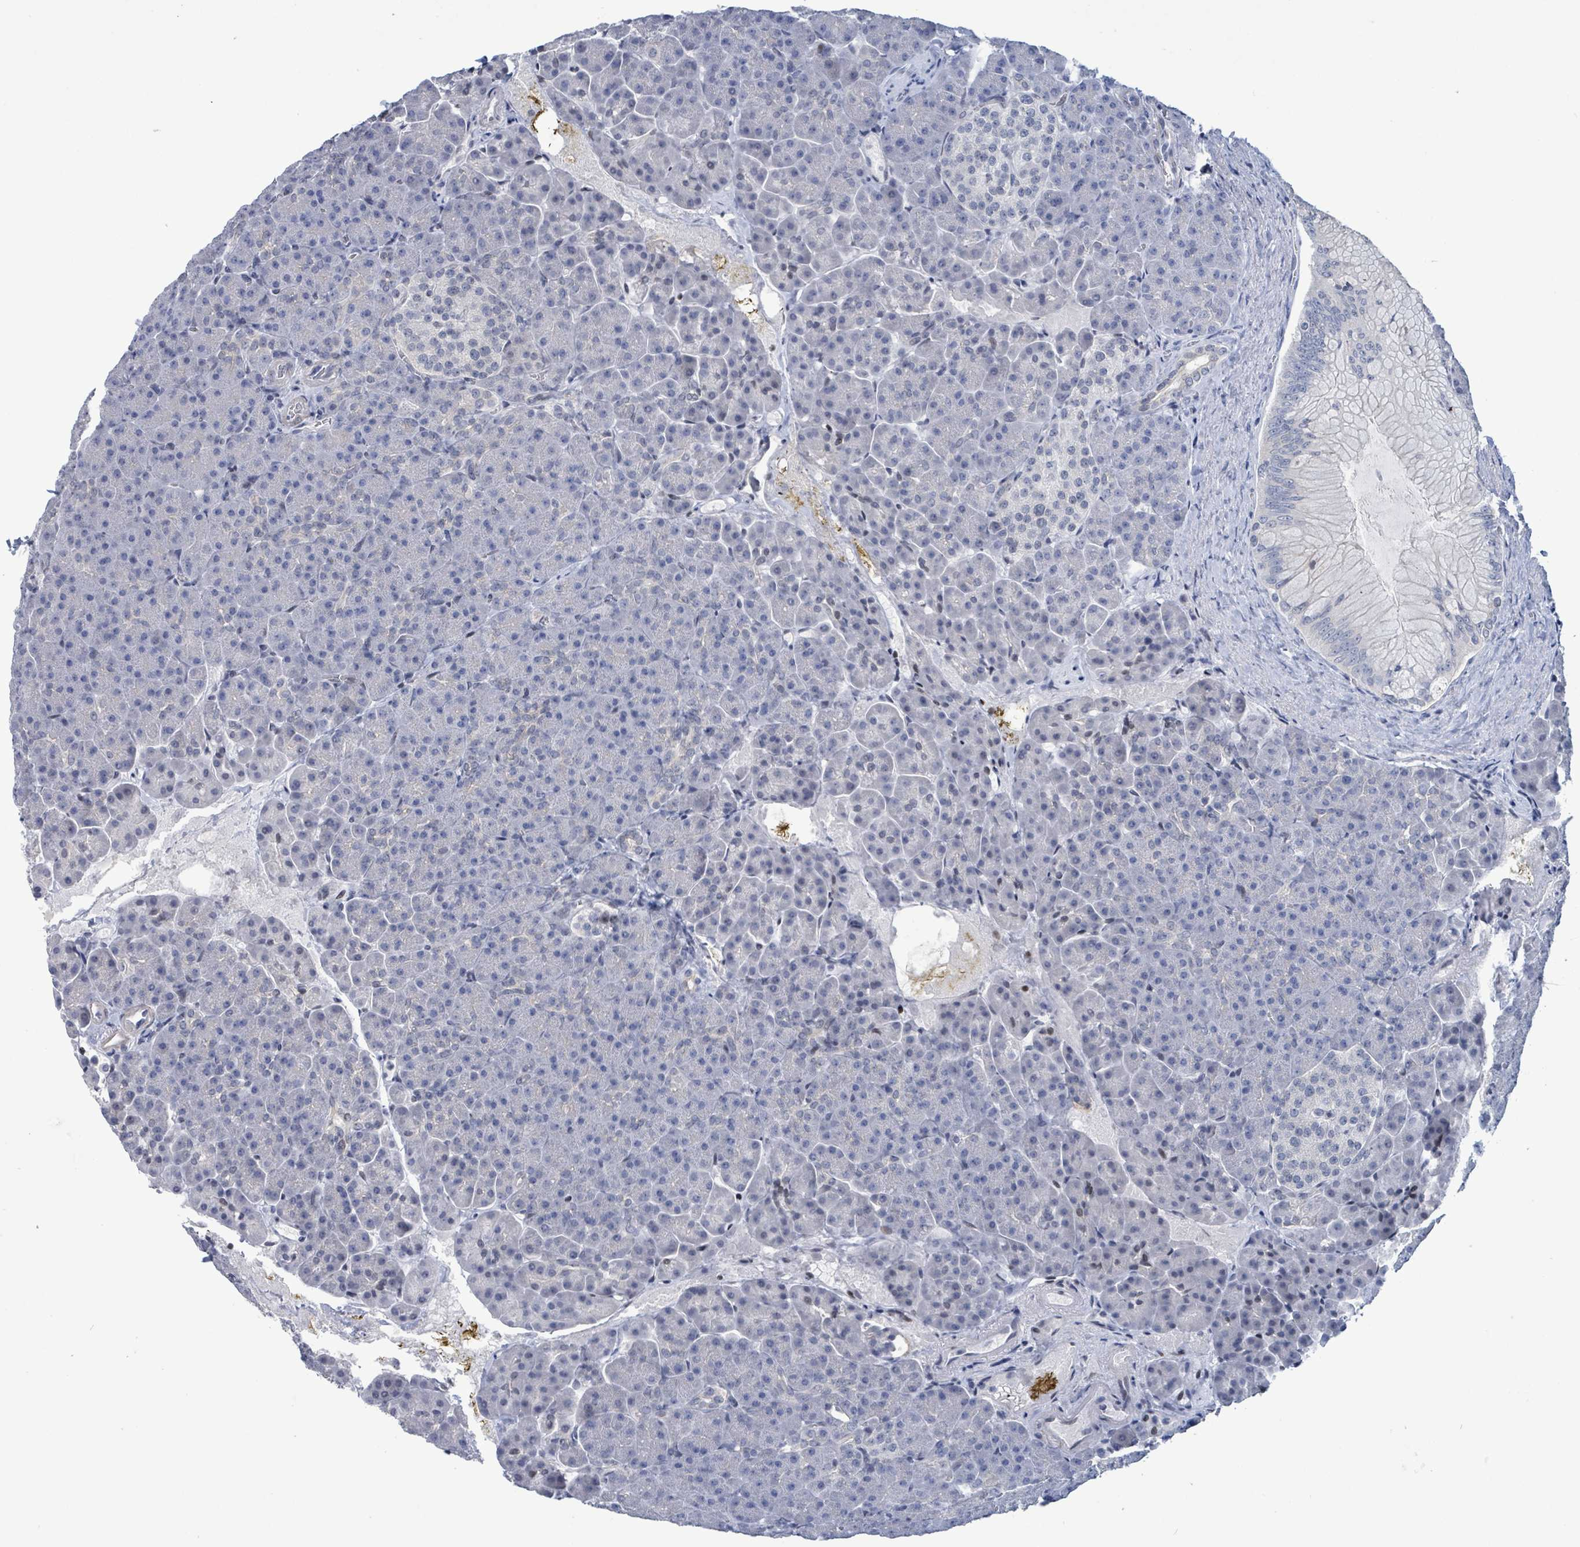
{"staining": {"intensity": "negative", "quantity": "none", "location": "none"}, "tissue": "pancreas", "cell_type": "Exocrine glandular cells", "image_type": "normal", "snomed": [{"axis": "morphology", "description": "Normal tissue, NOS"}, {"axis": "topography", "description": "Pancreas"}], "caption": "Protein analysis of unremarkable pancreas exhibits no significant expression in exocrine glandular cells.", "gene": "NTN3", "patient": {"sex": "female", "age": 74}}